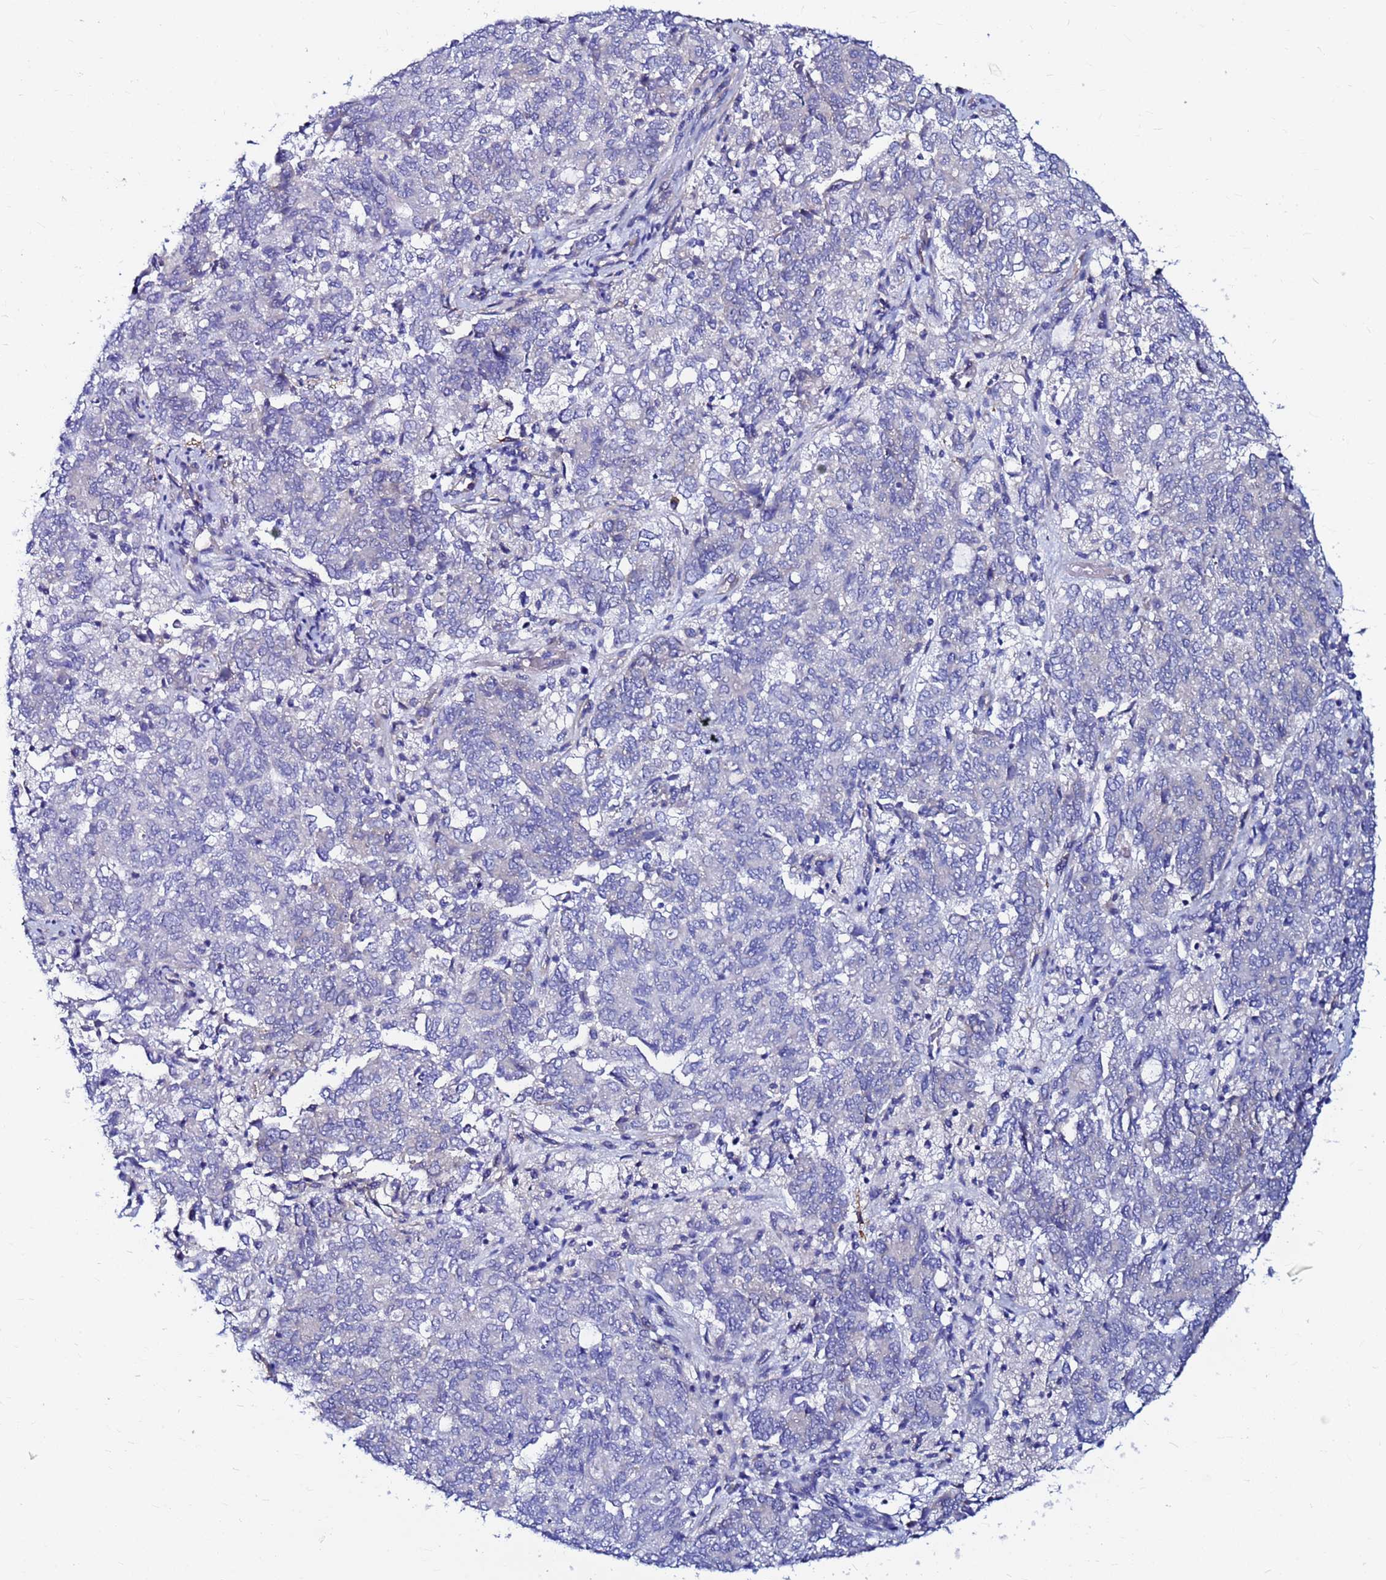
{"staining": {"intensity": "negative", "quantity": "none", "location": "none"}, "tissue": "endometrial cancer", "cell_type": "Tumor cells", "image_type": "cancer", "snomed": [{"axis": "morphology", "description": "Adenocarcinoma, NOS"}, {"axis": "topography", "description": "Endometrium"}], "caption": "This image is of endometrial cancer stained with immunohistochemistry to label a protein in brown with the nuclei are counter-stained blue. There is no positivity in tumor cells.", "gene": "JRKL", "patient": {"sex": "female", "age": 80}}